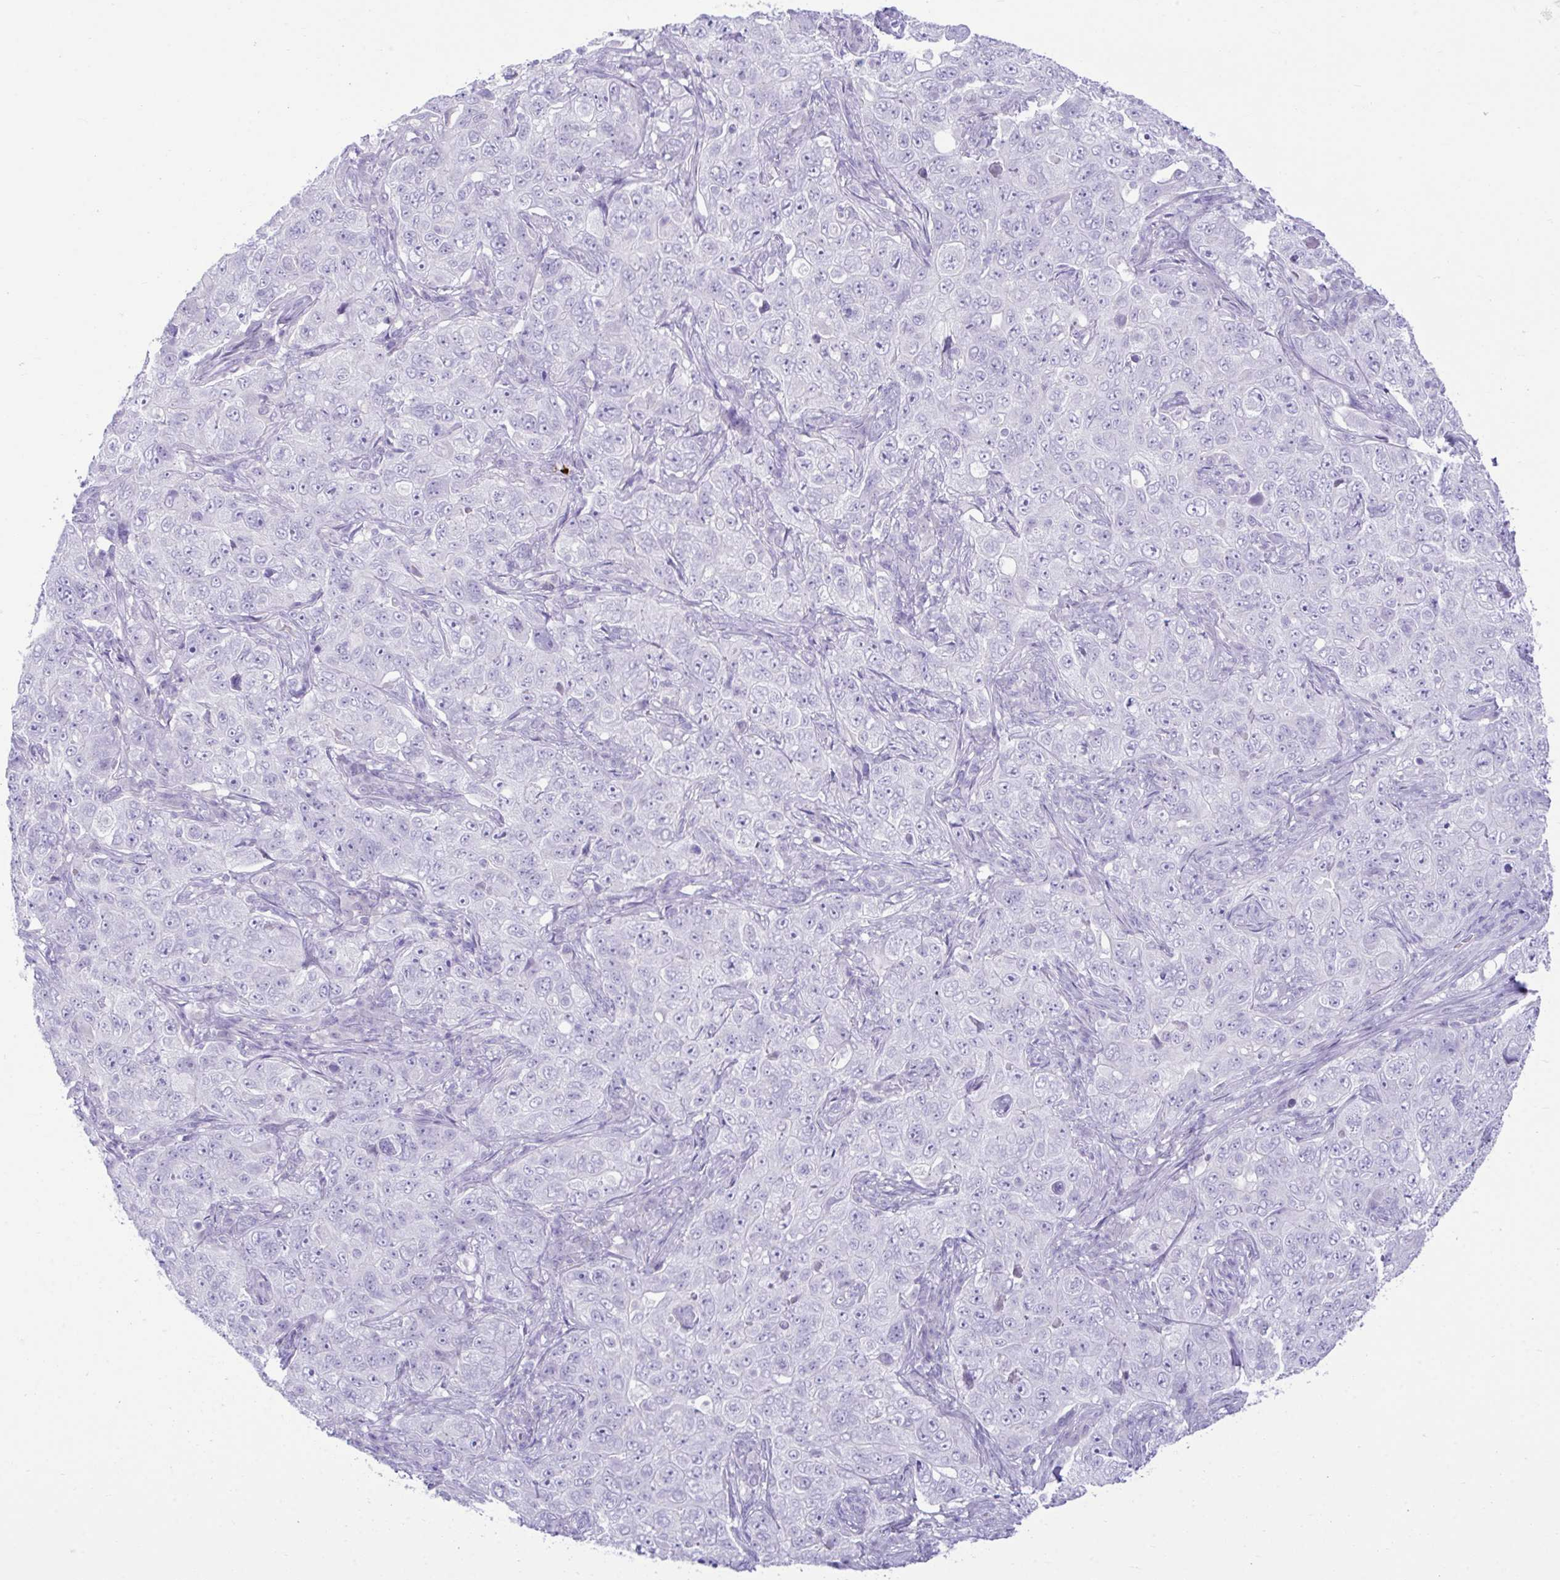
{"staining": {"intensity": "negative", "quantity": "none", "location": "none"}, "tissue": "pancreatic cancer", "cell_type": "Tumor cells", "image_type": "cancer", "snomed": [{"axis": "morphology", "description": "Adenocarcinoma, NOS"}, {"axis": "topography", "description": "Pancreas"}], "caption": "This image is of pancreatic adenocarcinoma stained with immunohistochemistry (IHC) to label a protein in brown with the nuclei are counter-stained blue. There is no staining in tumor cells. (Brightfield microscopy of DAB immunohistochemistry (IHC) at high magnification).", "gene": "PLEKHH1", "patient": {"sex": "male", "age": 68}}